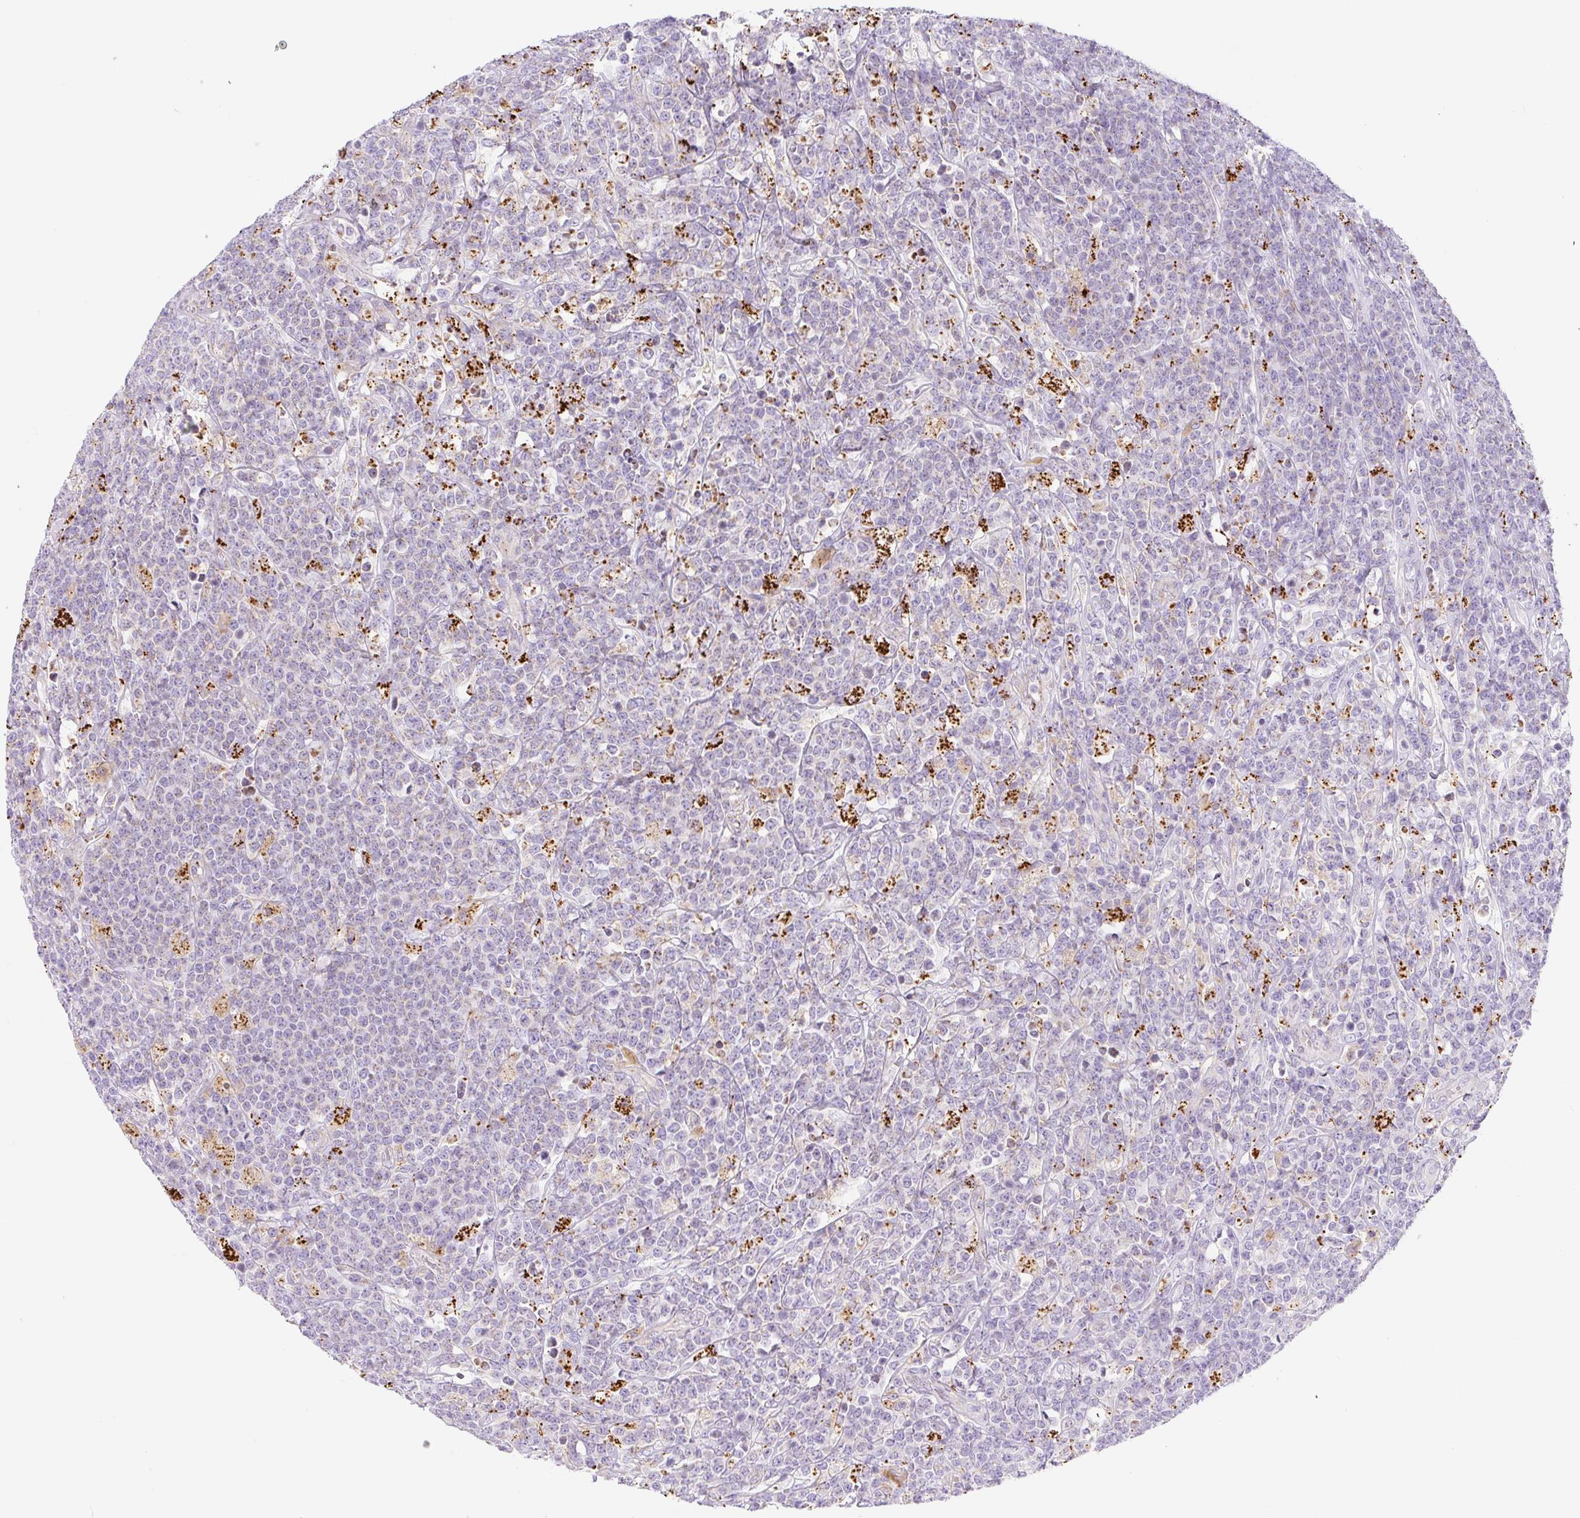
{"staining": {"intensity": "negative", "quantity": "none", "location": "none"}, "tissue": "lymphoma", "cell_type": "Tumor cells", "image_type": "cancer", "snomed": [{"axis": "morphology", "description": "Malignant lymphoma, non-Hodgkin's type, High grade"}, {"axis": "topography", "description": "Small intestine"}], "caption": "High-grade malignant lymphoma, non-Hodgkin's type stained for a protein using immunohistochemistry (IHC) reveals no expression tumor cells.", "gene": "CLEC3A", "patient": {"sex": "male", "age": 8}}